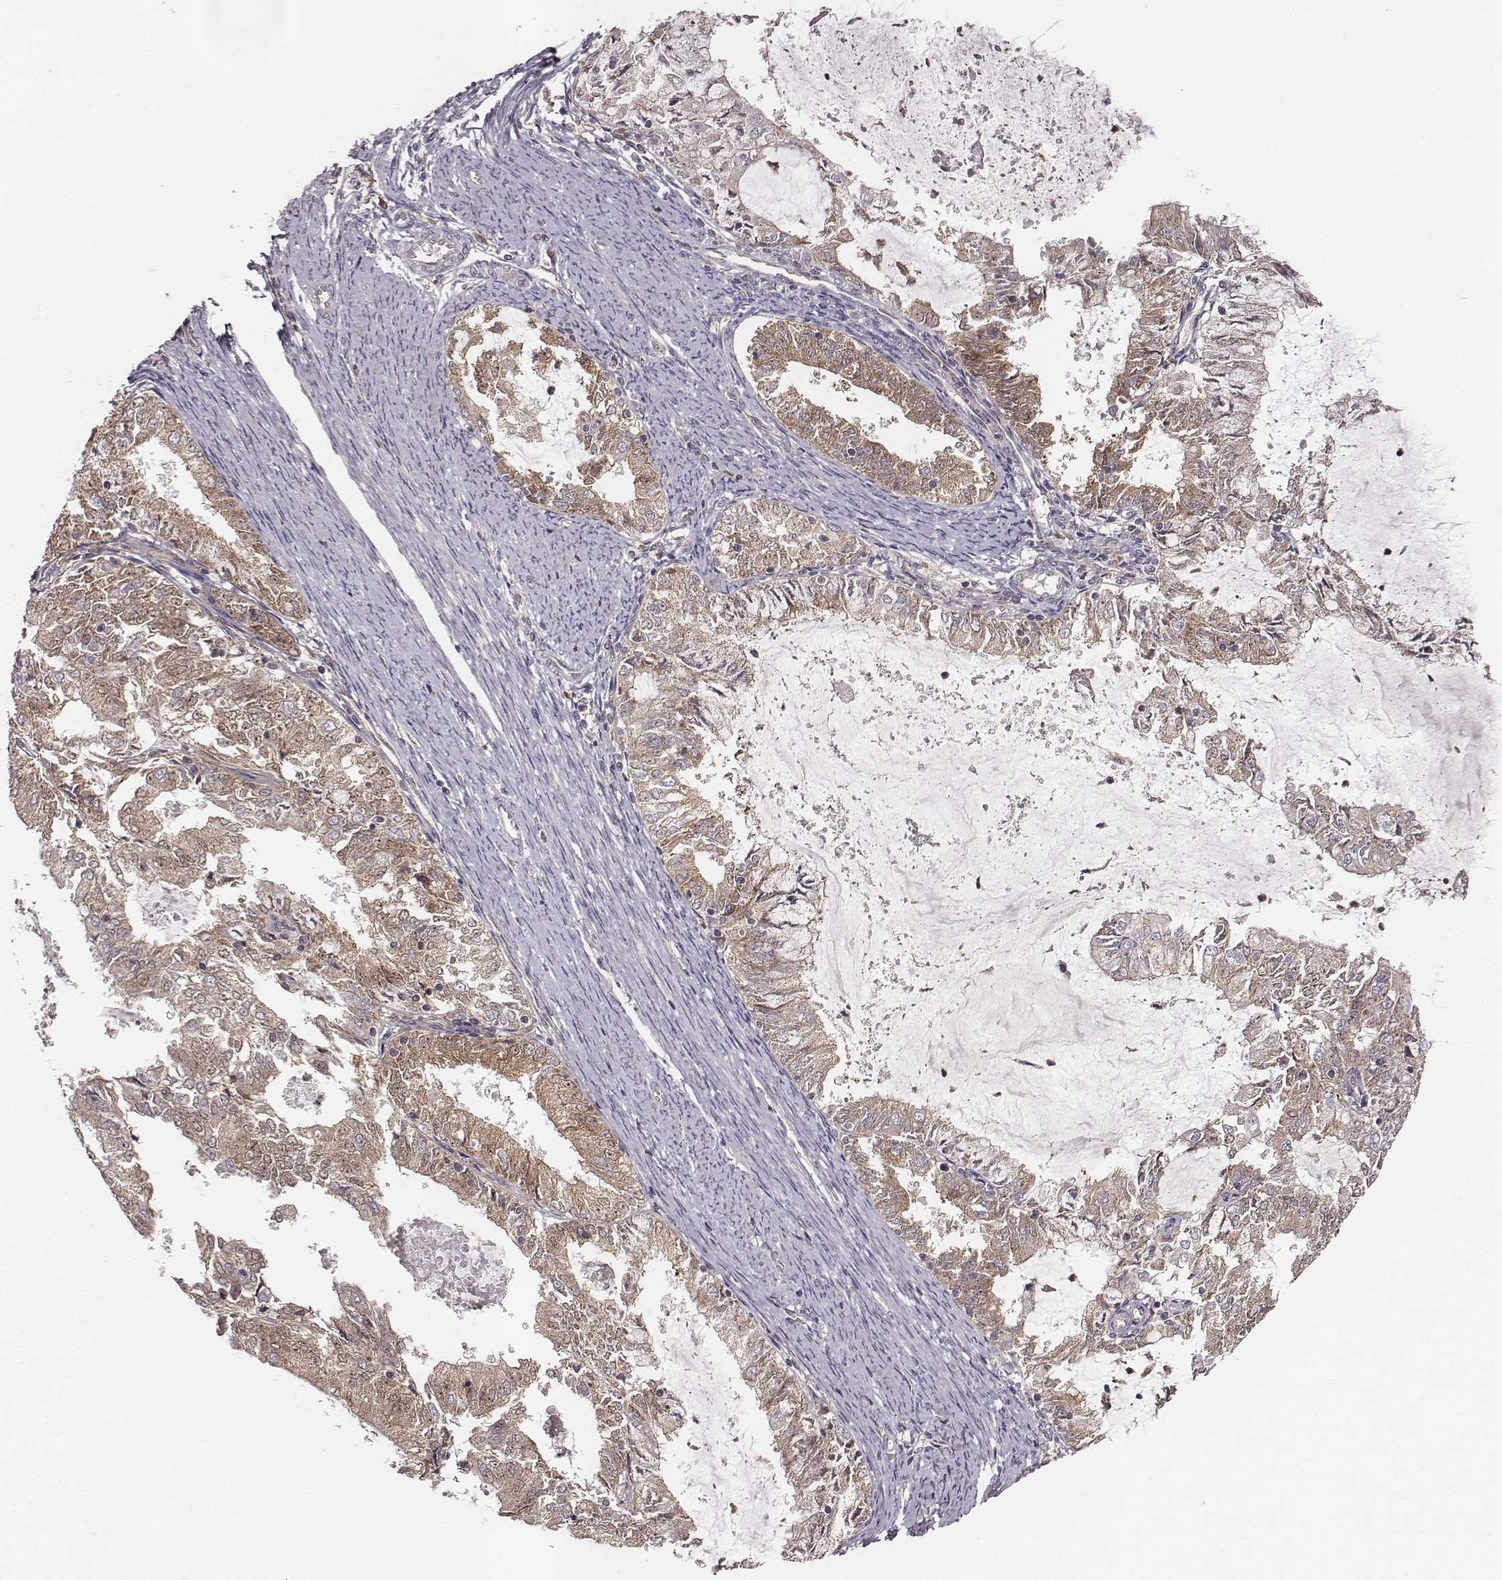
{"staining": {"intensity": "moderate", "quantity": ">75%", "location": "cytoplasmic/membranous"}, "tissue": "endometrial cancer", "cell_type": "Tumor cells", "image_type": "cancer", "snomed": [{"axis": "morphology", "description": "Adenocarcinoma, NOS"}, {"axis": "topography", "description": "Endometrium"}], "caption": "Endometrial adenocarcinoma was stained to show a protein in brown. There is medium levels of moderate cytoplasmic/membranous expression in about >75% of tumor cells. Using DAB (3,3'-diaminobenzidine) (brown) and hematoxylin (blue) stains, captured at high magnification using brightfield microscopy.", "gene": "VPS26A", "patient": {"sex": "female", "age": 57}}